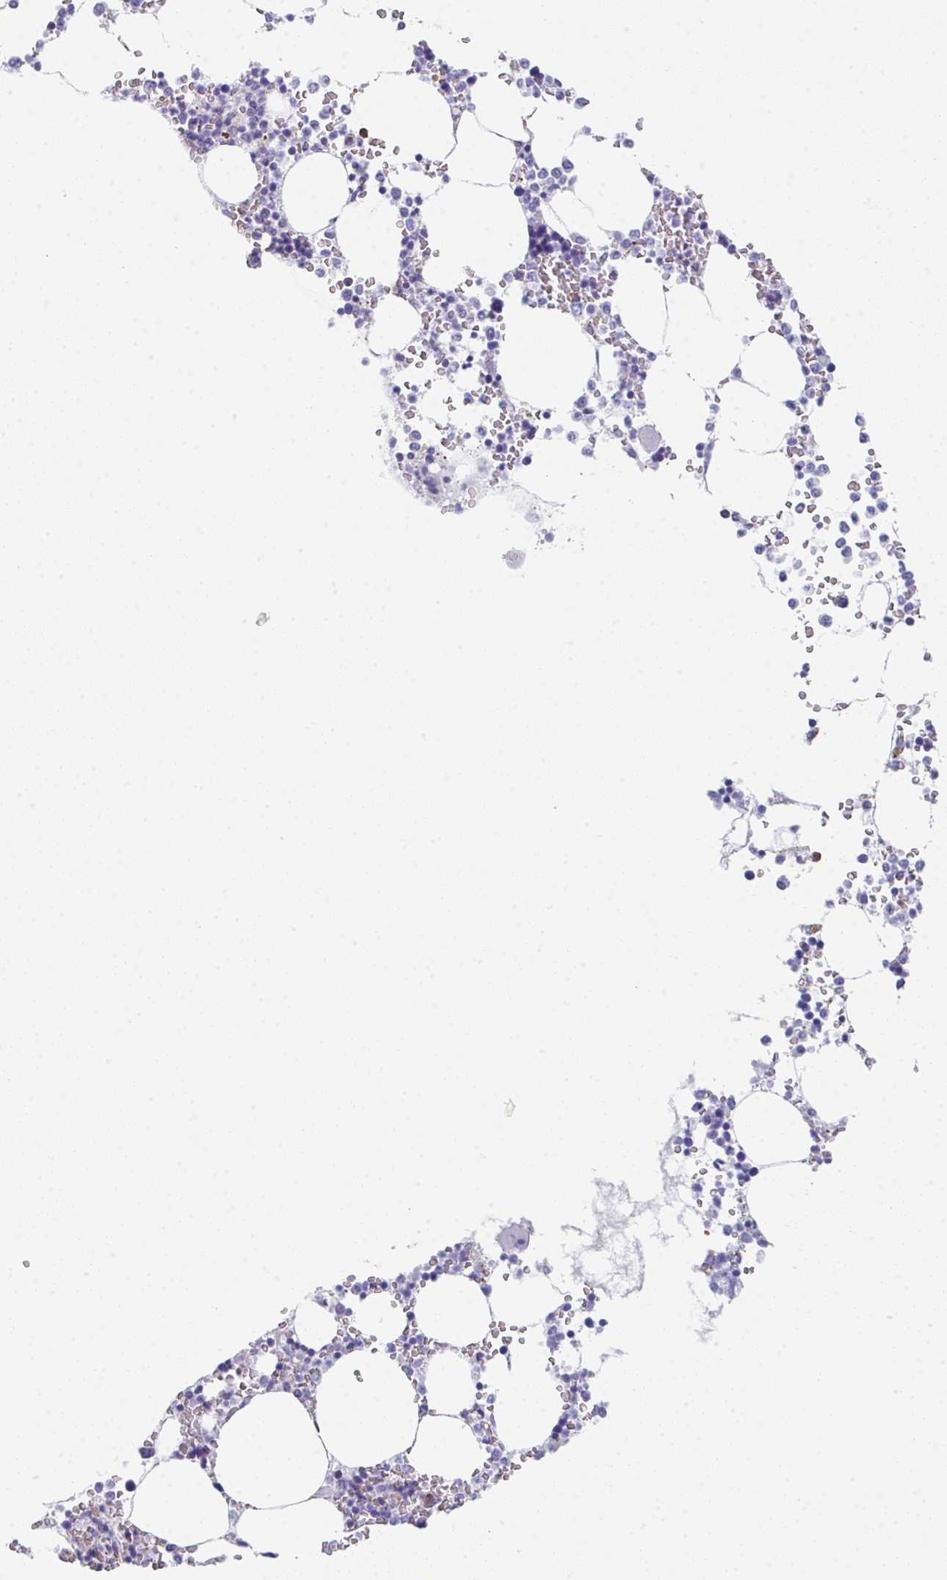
{"staining": {"intensity": "moderate", "quantity": "<25%", "location": "cytoplasmic/membranous"}, "tissue": "bone marrow", "cell_type": "Hematopoietic cells", "image_type": "normal", "snomed": [{"axis": "morphology", "description": "Normal tissue, NOS"}, {"axis": "topography", "description": "Bone marrow"}], "caption": "About <25% of hematopoietic cells in unremarkable bone marrow display moderate cytoplasmic/membranous protein positivity as visualized by brown immunohistochemical staining.", "gene": "DBN1", "patient": {"sex": "male", "age": 64}}